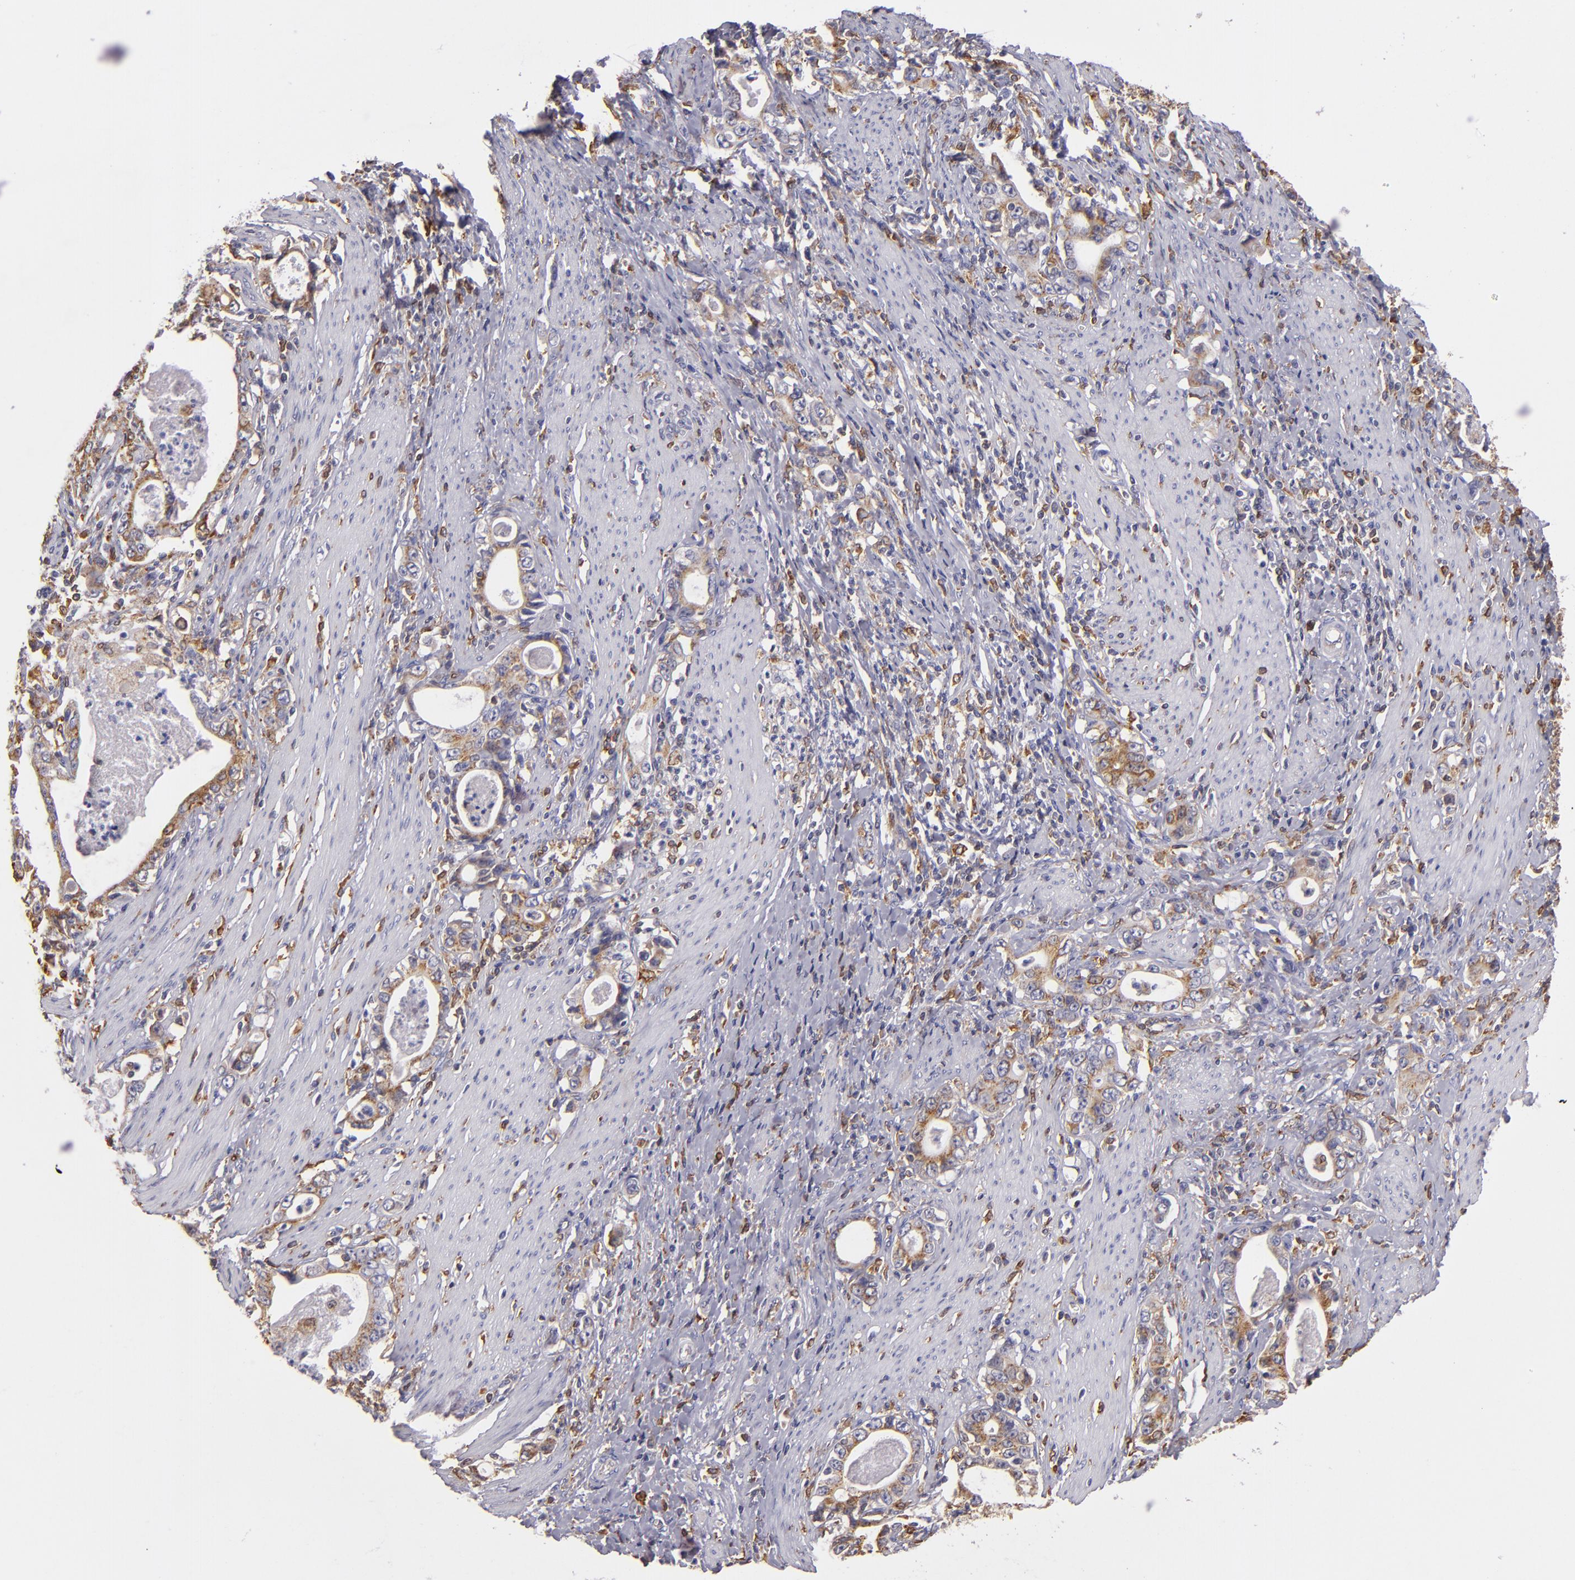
{"staining": {"intensity": "moderate", "quantity": "25%-75%", "location": "cytoplasmic/membranous"}, "tissue": "stomach cancer", "cell_type": "Tumor cells", "image_type": "cancer", "snomed": [{"axis": "morphology", "description": "Adenocarcinoma, NOS"}, {"axis": "topography", "description": "Stomach, lower"}], "caption": "Immunohistochemical staining of stomach cancer exhibits medium levels of moderate cytoplasmic/membranous protein expression in approximately 25%-75% of tumor cells.", "gene": "CD74", "patient": {"sex": "female", "age": 72}}